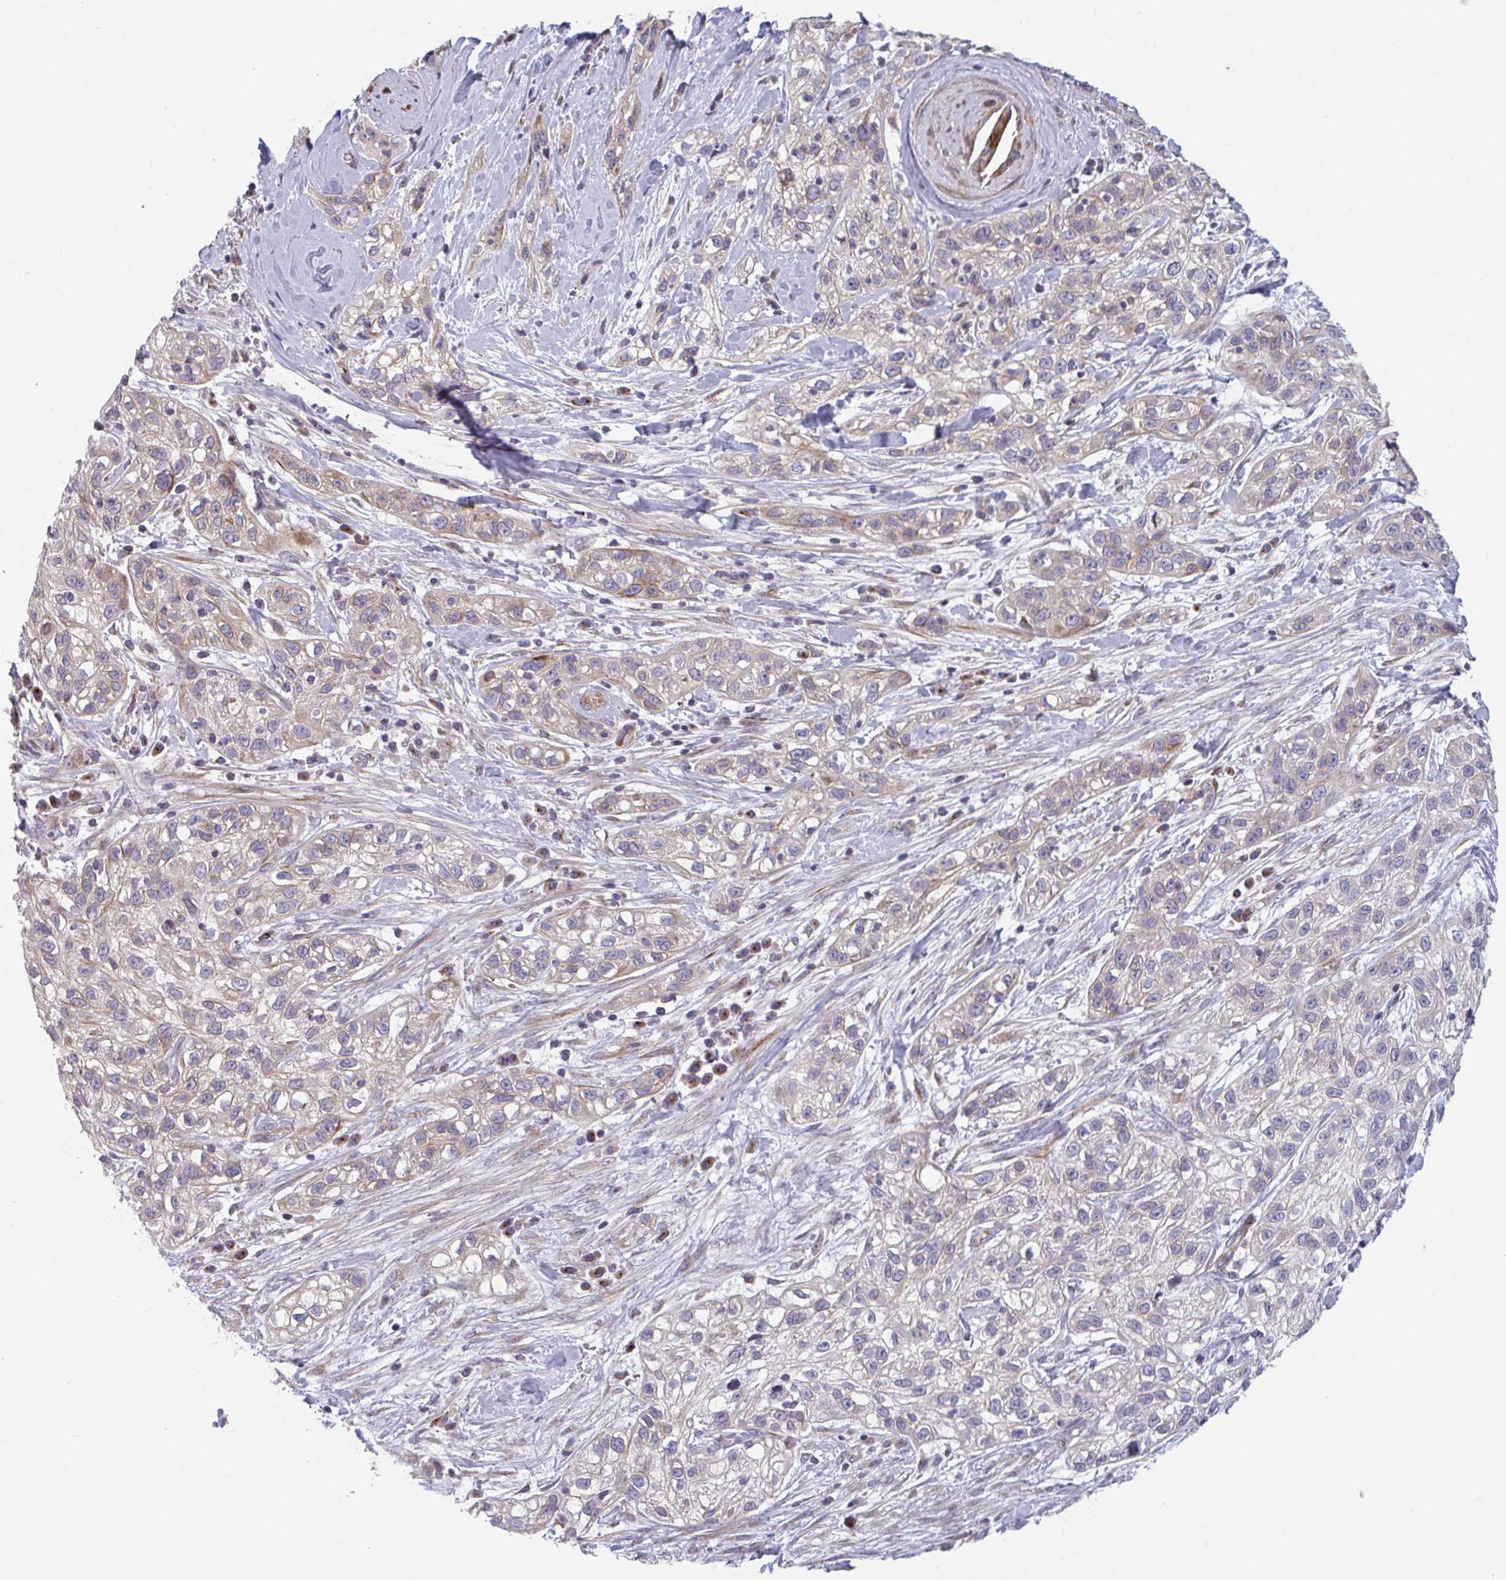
{"staining": {"intensity": "weak", "quantity": "25%-75%", "location": "cytoplasmic/membranous"}, "tissue": "skin cancer", "cell_type": "Tumor cells", "image_type": "cancer", "snomed": [{"axis": "morphology", "description": "Squamous cell carcinoma, NOS"}, {"axis": "topography", "description": "Skin"}], "caption": "A low amount of weak cytoplasmic/membranous staining is present in about 25%-75% of tumor cells in skin squamous cell carcinoma tissue. (Brightfield microscopy of DAB IHC at high magnification).", "gene": "TNFSF10", "patient": {"sex": "male", "age": 82}}